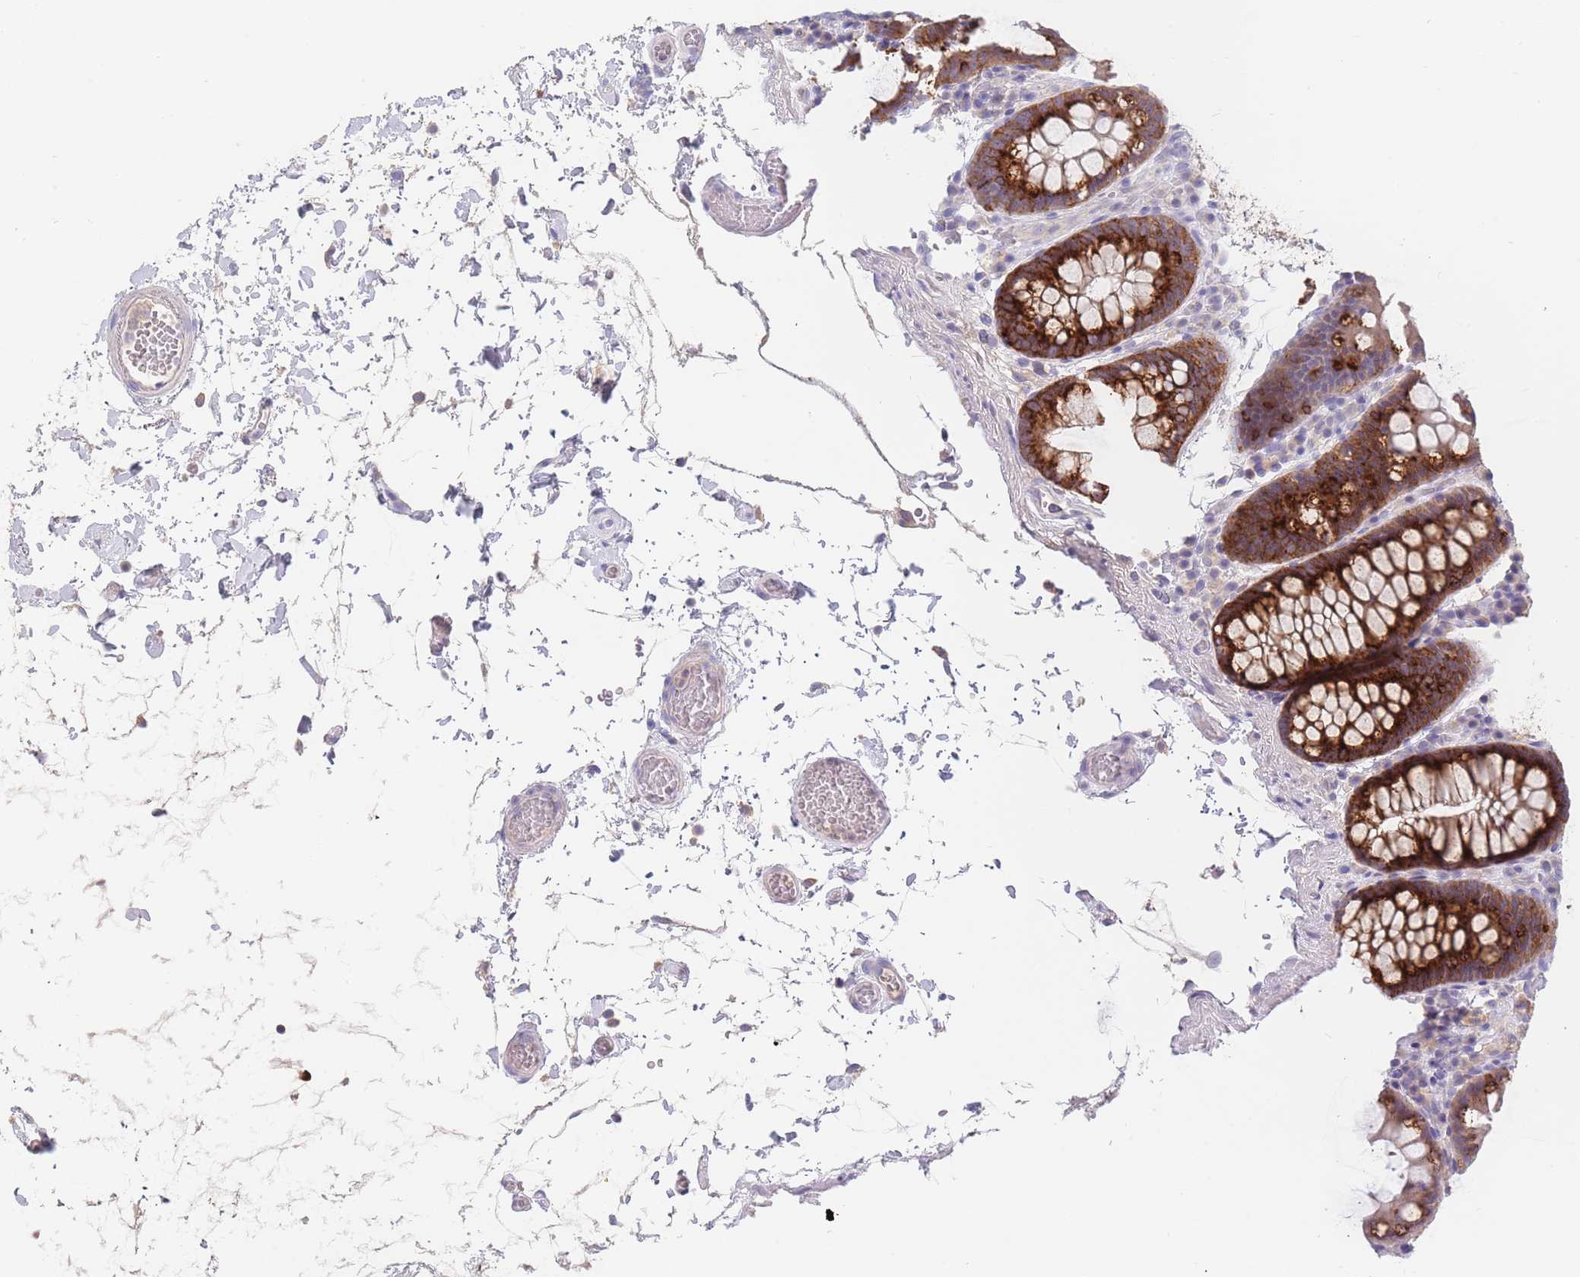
{"staining": {"intensity": "negative", "quantity": "none", "location": "none"}, "tissue": "colon", "cell_type": "Endothelial cells", "image_type": "normal", "snomed": [{"axis": "morphology", "description": "Normal tissue, NOS"}, {"axis": "topography", "description": "Colon"}], "caption": "Benign colon was stained to show a protein in brown. There is no significant expression in endothelial cells. (Brightfield microscopy of DAB IHC at high magnification).", "gene": "BORCS5", "patient": {"sex": "male", "age": 84}}